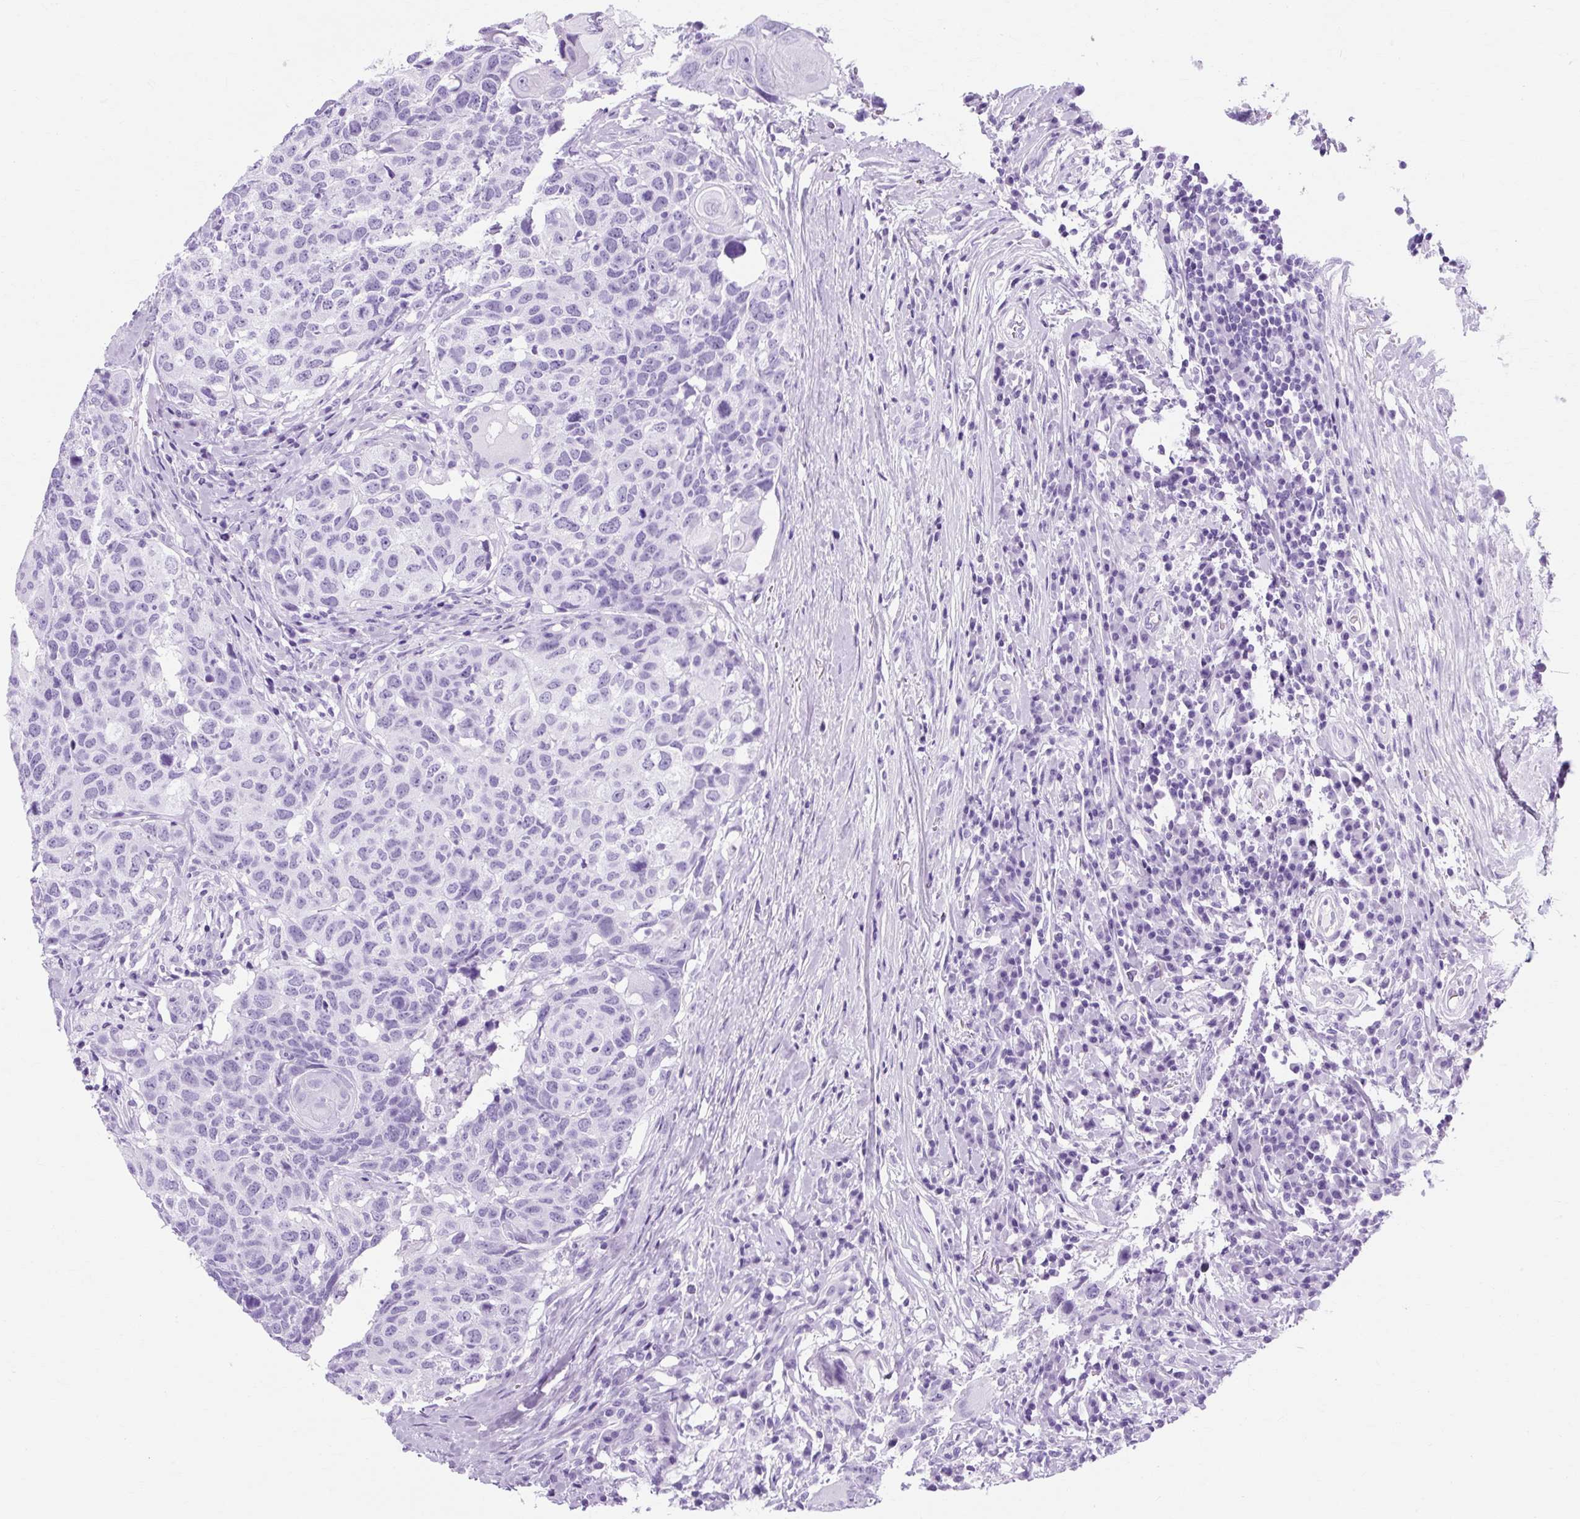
{"staining": {"intensity": "negative", "quantity": "none", "location": "none"}, "tissue": "head and neck cancer", "cell_type": "Tumor cells", "image_type": "cancer", "snomed": [{"axis": "morphology", "description": "Normal tissue, NOS"}, {"axis": "morphology", "description": "Squamous cell carcinoma, NOS"}, {"axis": "topography", "description": "Skeletal muscle"}, {"axis": "topography", "description": "Vascular tissue"}, {"axis": "topography", "description": "Peripheral nerve tissue"}, {"axis": "topography", "description": "Head-Neck"}], "caption": "Protein analysis of head and neck cancer displays no significant staining in tumor cells. (DAB (3,3'-diaminobenzidine) immunohistochemistry visualized using brightfield microscopy, high magnification).", "gene": "TMEM89", "patient": {"sex": "male", "age": 66}}